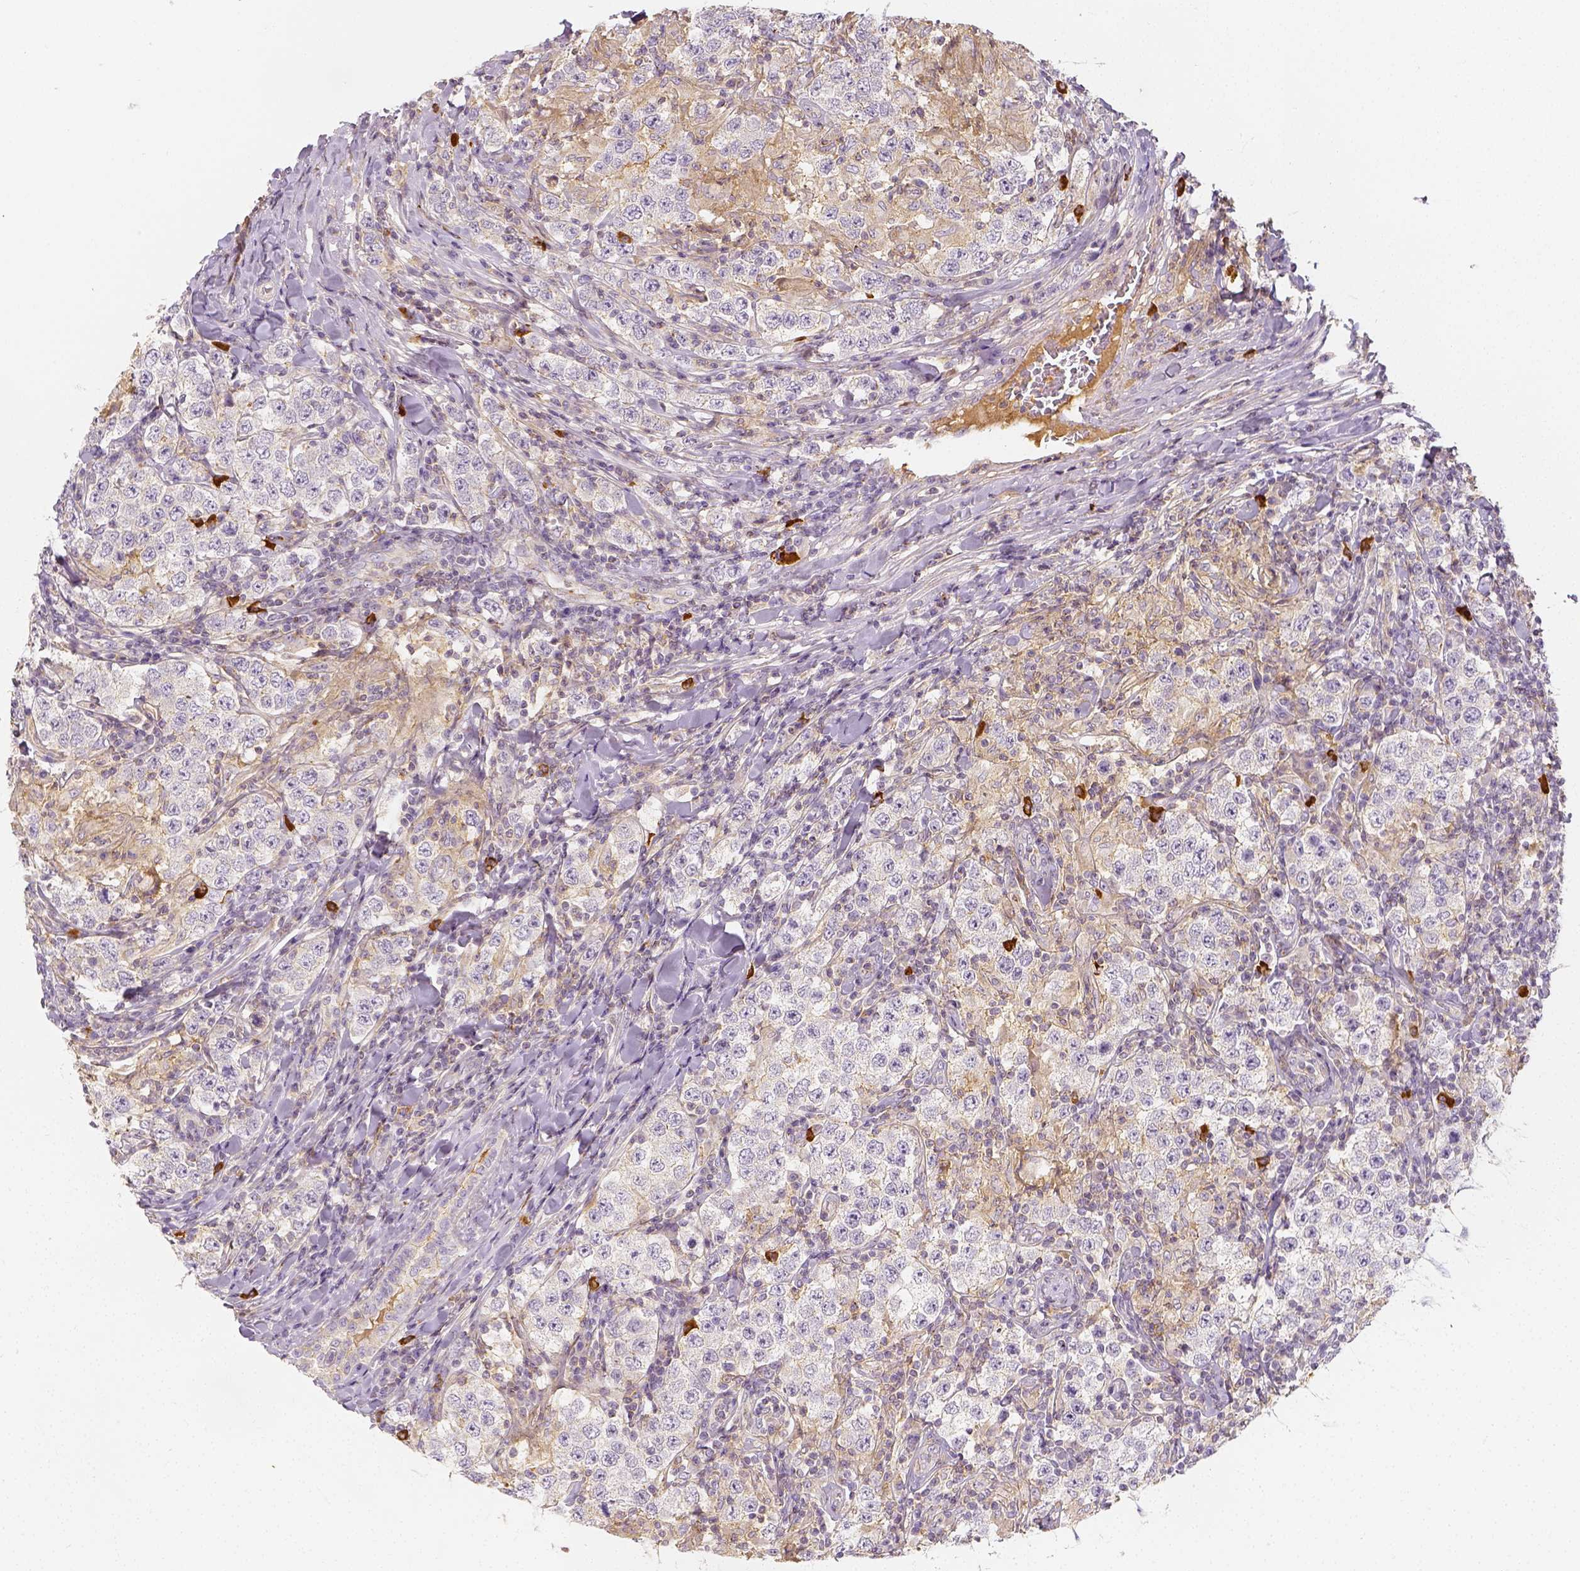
{"staining": {"intensity": "negative", "quantity": "none", "location": "none"}, "tissue": "testis cancer", "cell_type": "Tumor cells", "image_type": "cancer", "snomed": [{"axis": "morphology", "description": "Seminoma, NOS"}, {"axis": "morphology", "description": "Carcinoma, Embryonal, NOS"}, {"axis": "topography", "description": "Testis"}], "caption": "Photomicrograph shows no protein expression in tumor cells of testis cancer (seminoma) tissue. (DAB (3,3'-diaminobenzidine) immunohistochemistry with hematoxylin counter stain).", "gene": "PTPRJ", "patient": {"sex": "male", "age": 41}}